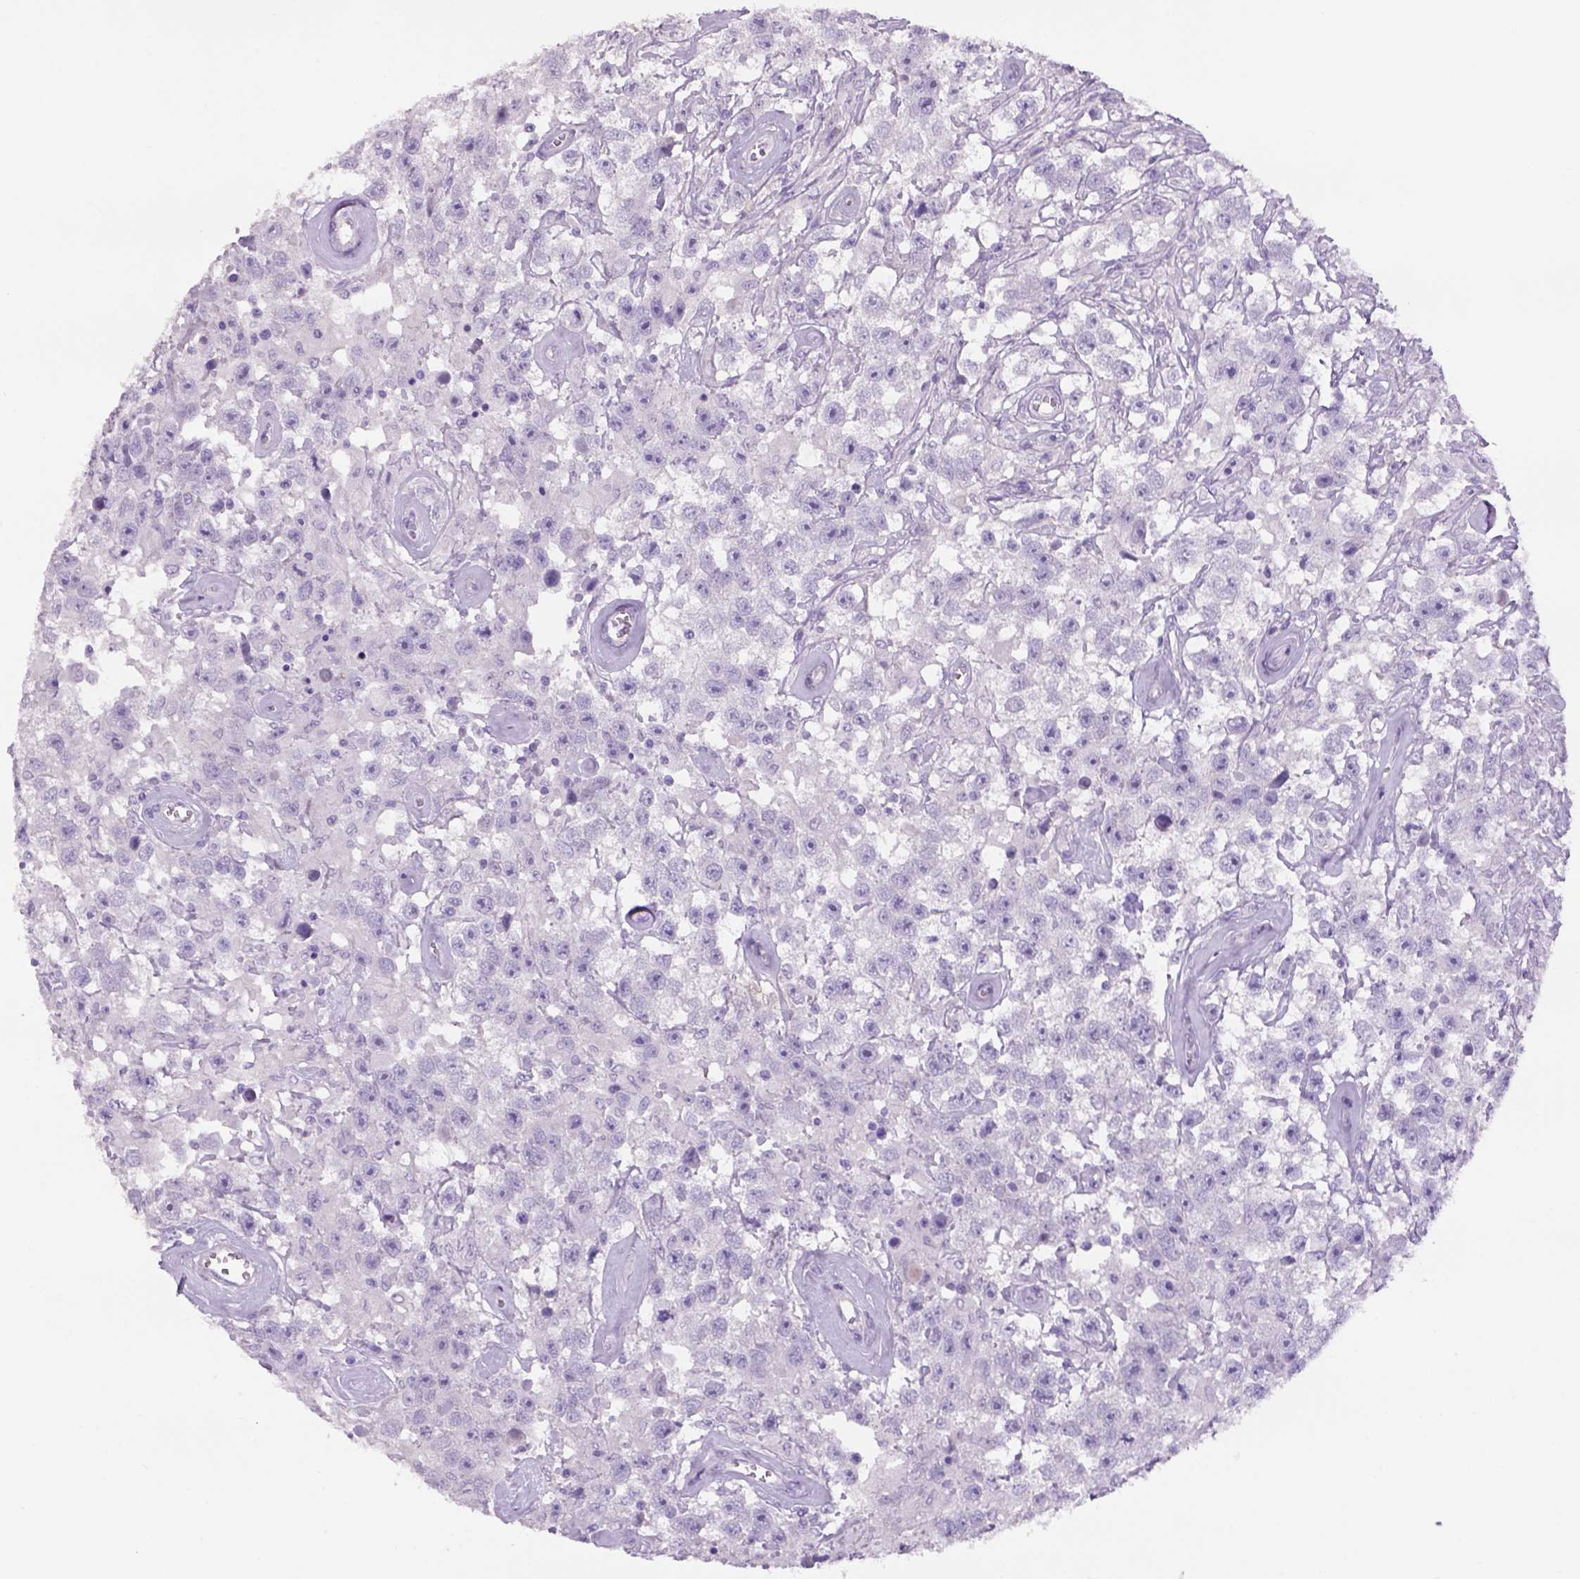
{"staining": {"intensity": "negative", "quantity": "none", "location": "none"}, "tissue": "testis cancer", "cell_type": "Tumor cells", "image_type": "cancer", "snomed": [{"axis": "morphology", "description": "Seminoma, NOS"}, {"axis": "topography", "description": "Testis"}], "caption": "The histopathology image shows no staining of tumor cells in testis seminoma.", "gene": "TENM4", "patient": {"sex": "male", "age": 43}}